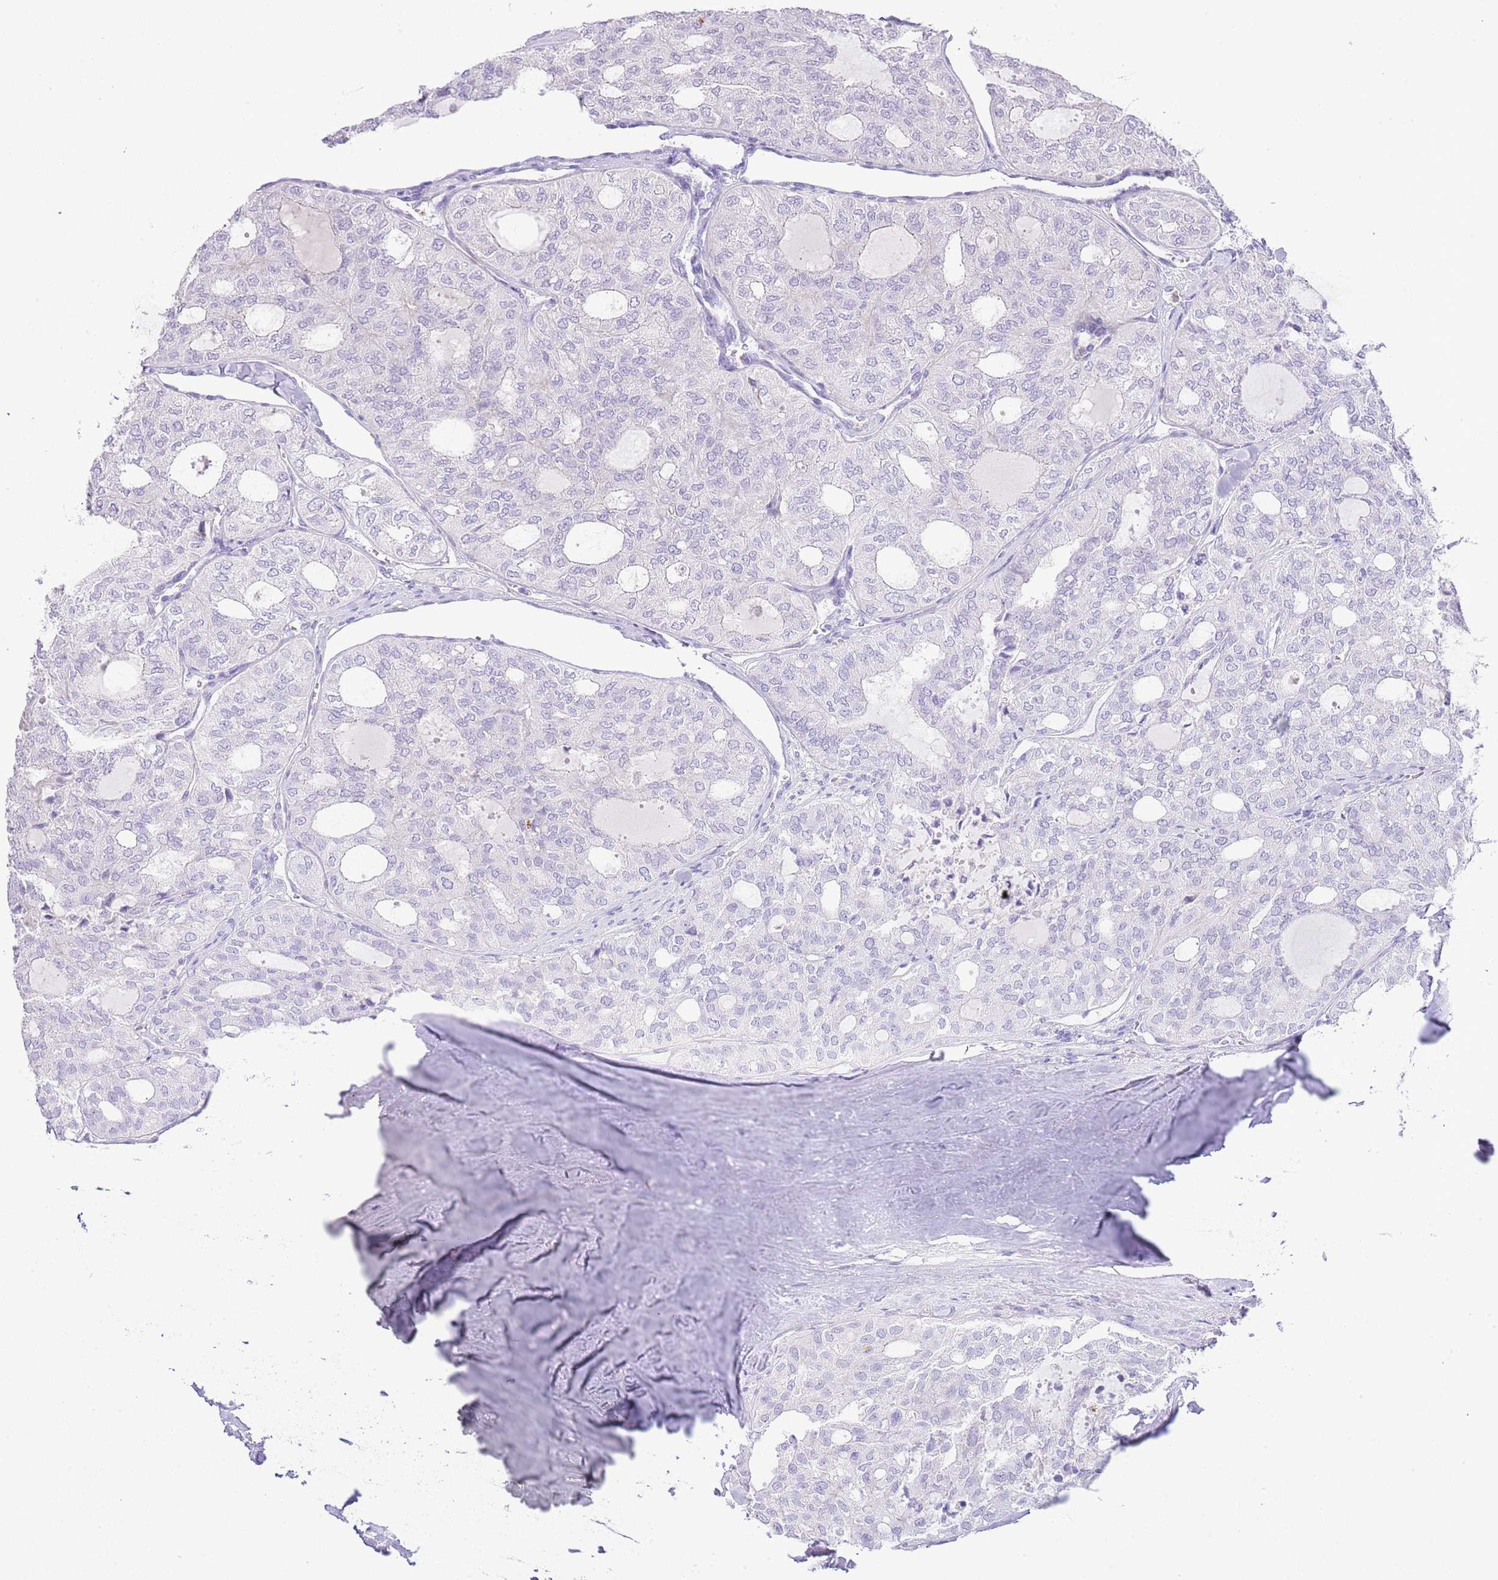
{"staining": {"intensity": "negative", "quantity": "none", "location": "none"}, "tissue": "thyroid cancer", "cell_type": "Tumor cells", "image_type": "cancer", "snomed": [{"axis": "morphology", "description": "Follicular adenoma carcinoma, NOS"}, {"axis": "topography", "description": "Thyroid gland"}], "caption": "Thyroid cancer stained for a protein using IHC shows no expression tumor cells.", "gene": "OR2Z1", "patient": {"sex": "male", "age": 75}}